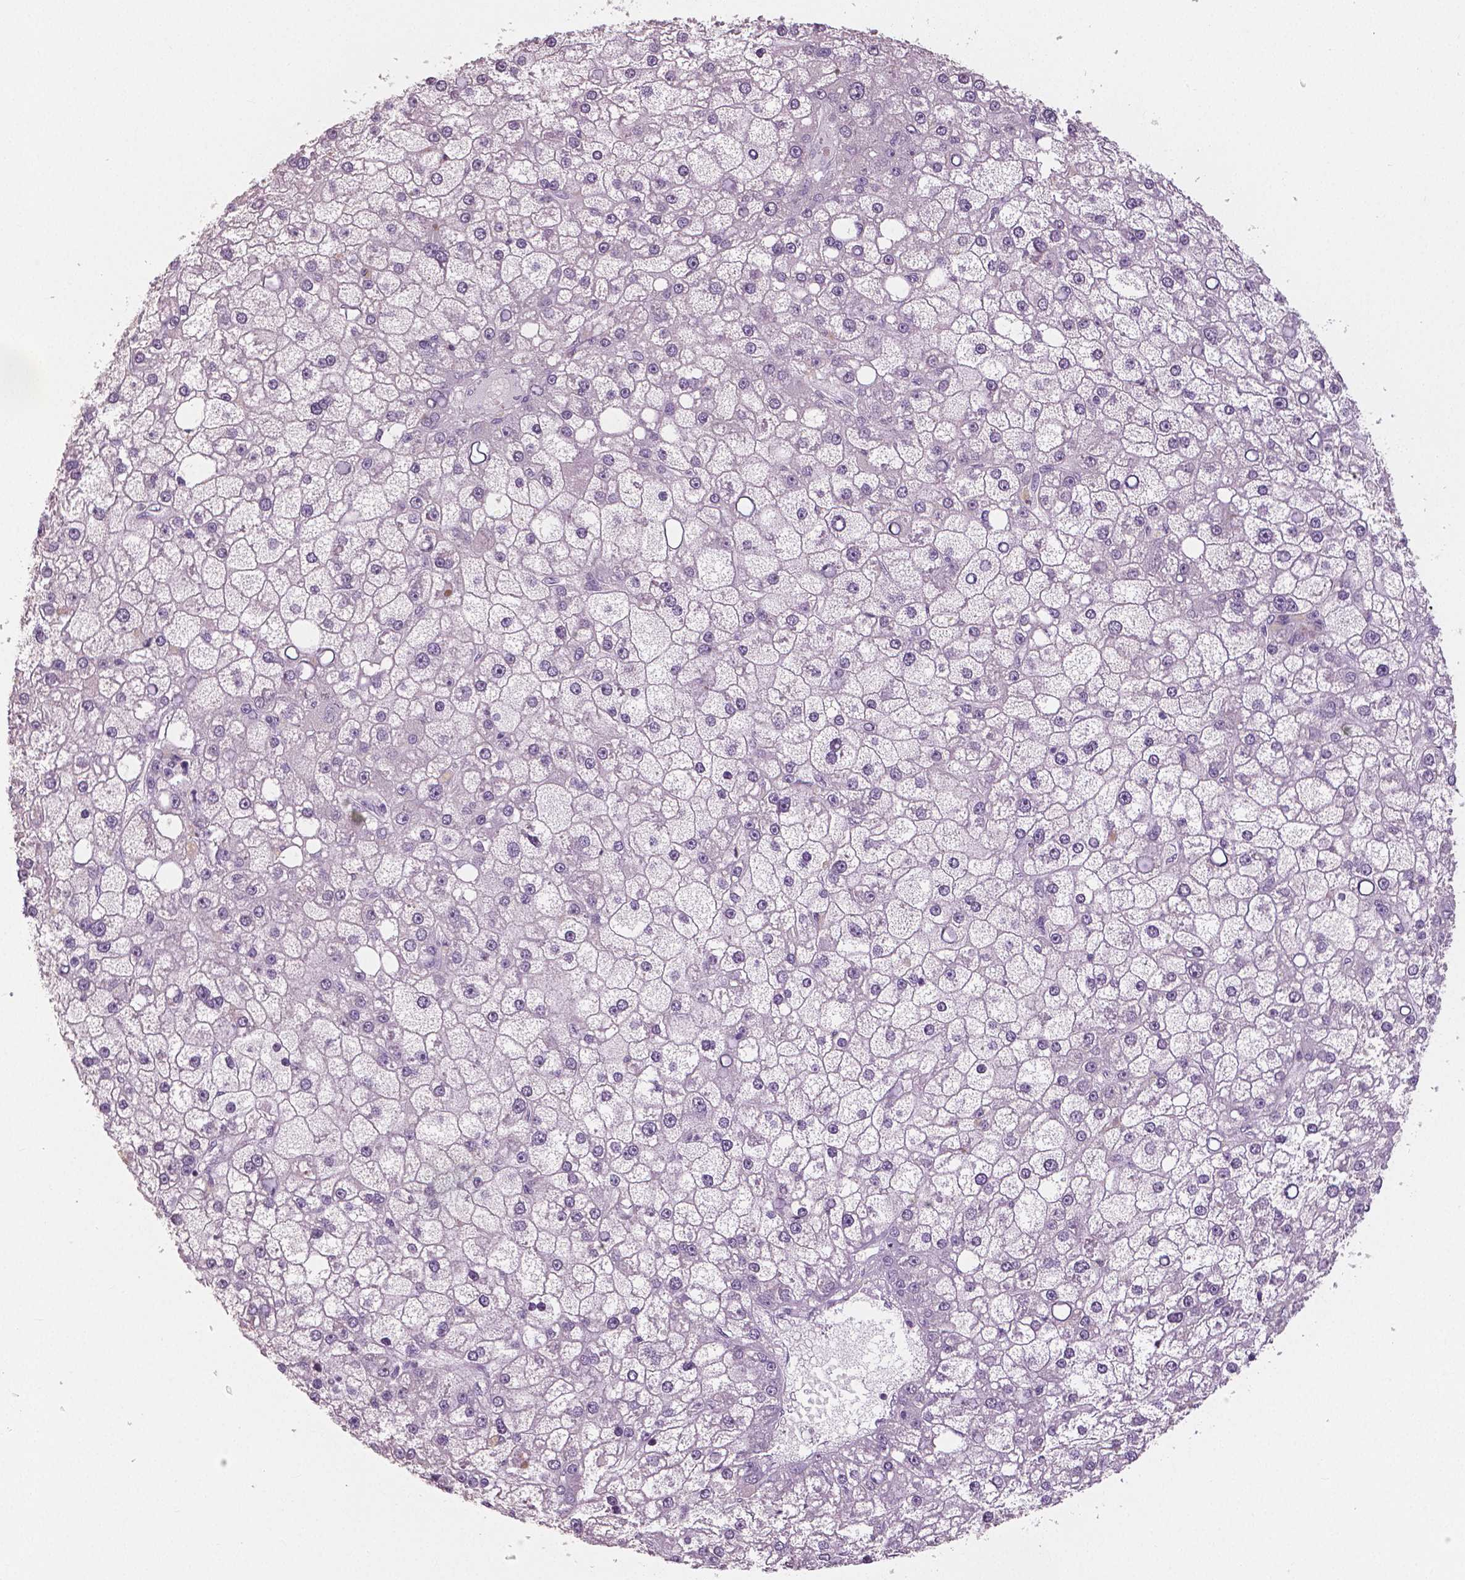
{"staining": {"intensity": "negative", "quantity": "none", "location": "none"}, "tissue": "liver cancer", "cell_type": "Tumor cells", "image_type": "cancer", "snomed": [{"axis": "morphology", "description": "Carcinoma, Hepatocellular, NOS"}, {"axis": "topography", "description": "Liver"}], "caption": "Human liver cancer (hepatocellular carcinoma) stained for a protein using IHC demonstrates no expression in tumor cells.", "gene": "NECAB1", "patient": {"sex": "male", "age": 67}}